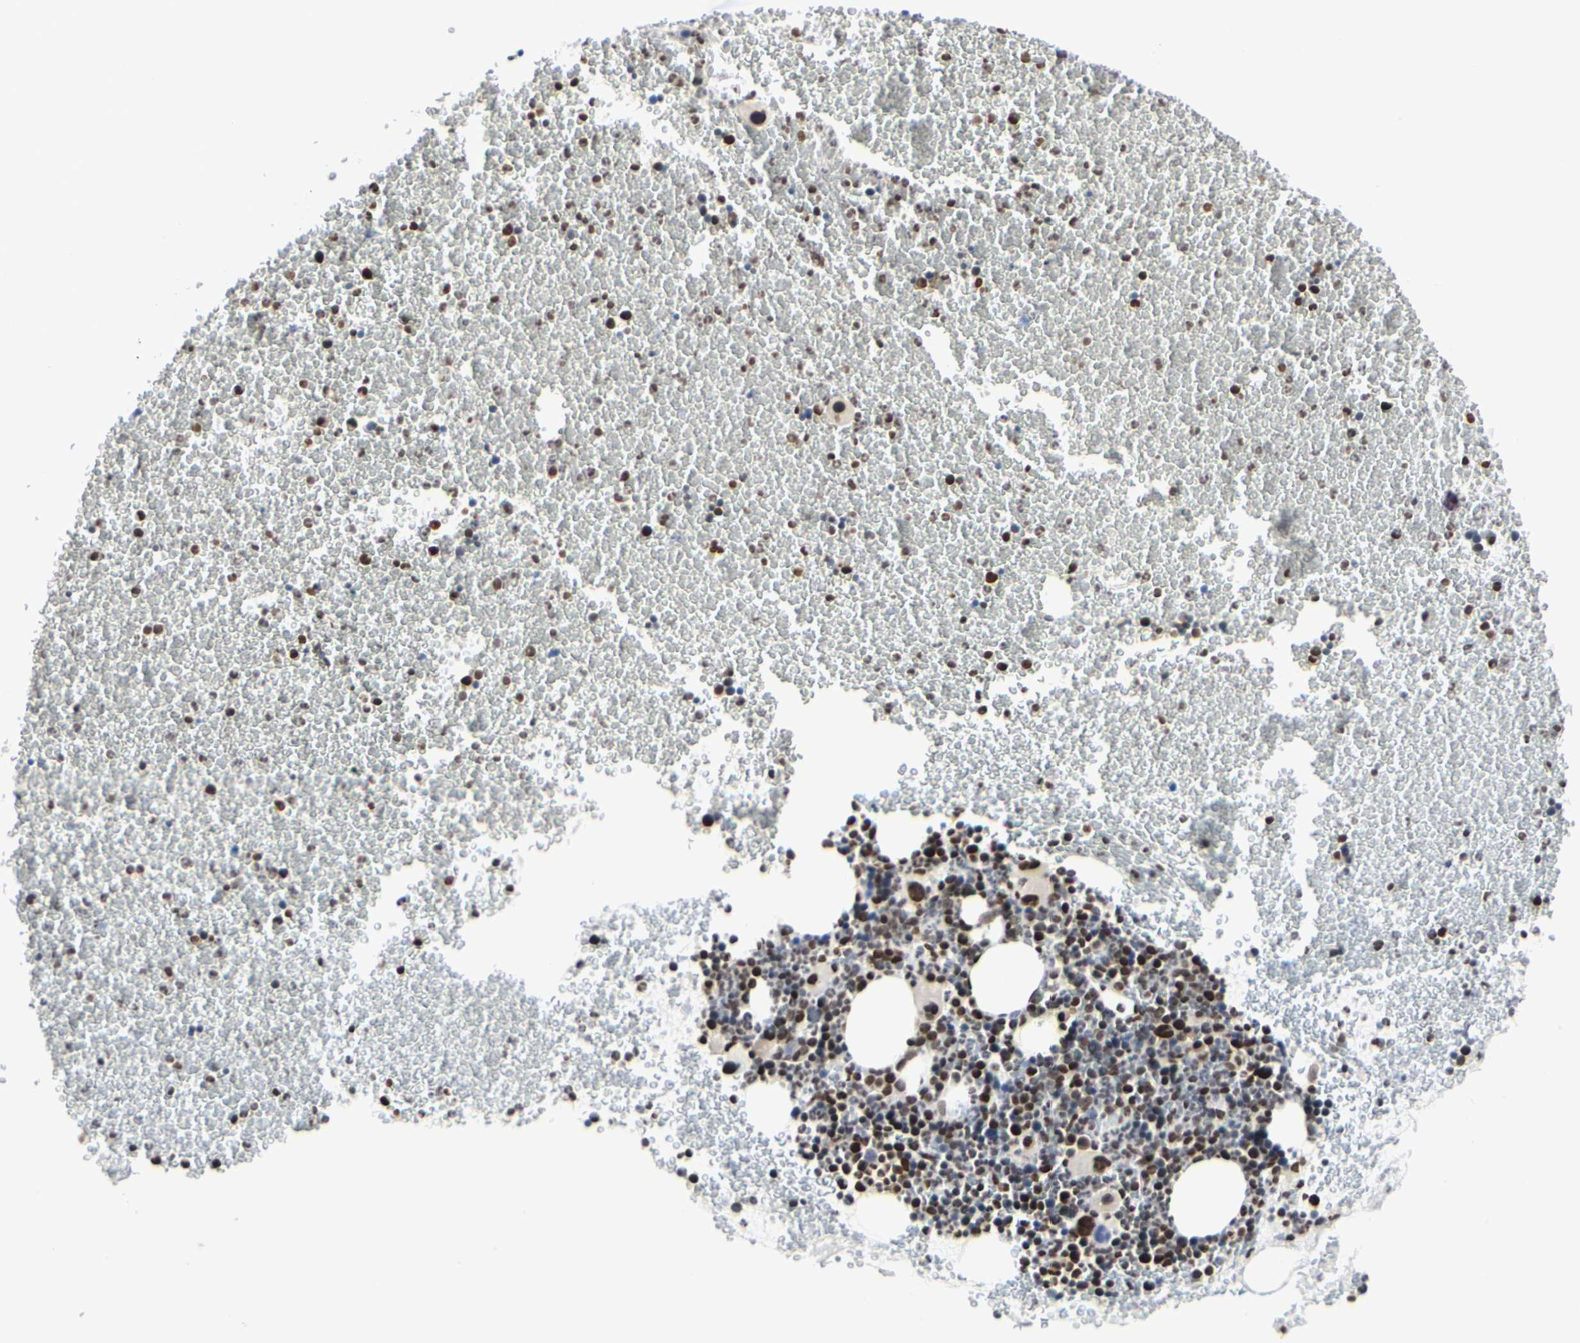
{"staining": {"intensity": "strong", "quantity": ">75%", "location": "nuclear"}, "tissue": "bone marrow", "cell_type": "Hematopoietic cells", "image_type": "normal", "snomed": [{"axis": "morphology", "description": "Normal tissue, NOS"}, {"axis": "topography", "description": "Bone marrow"}], "caption": "Protein expression analysis of normal bone marrow reveals strong nuclear staining in approximately >75% of hematopoietic cells.", "gene": "PRMT3", "patient": {"sex": "female", "age": 53}}